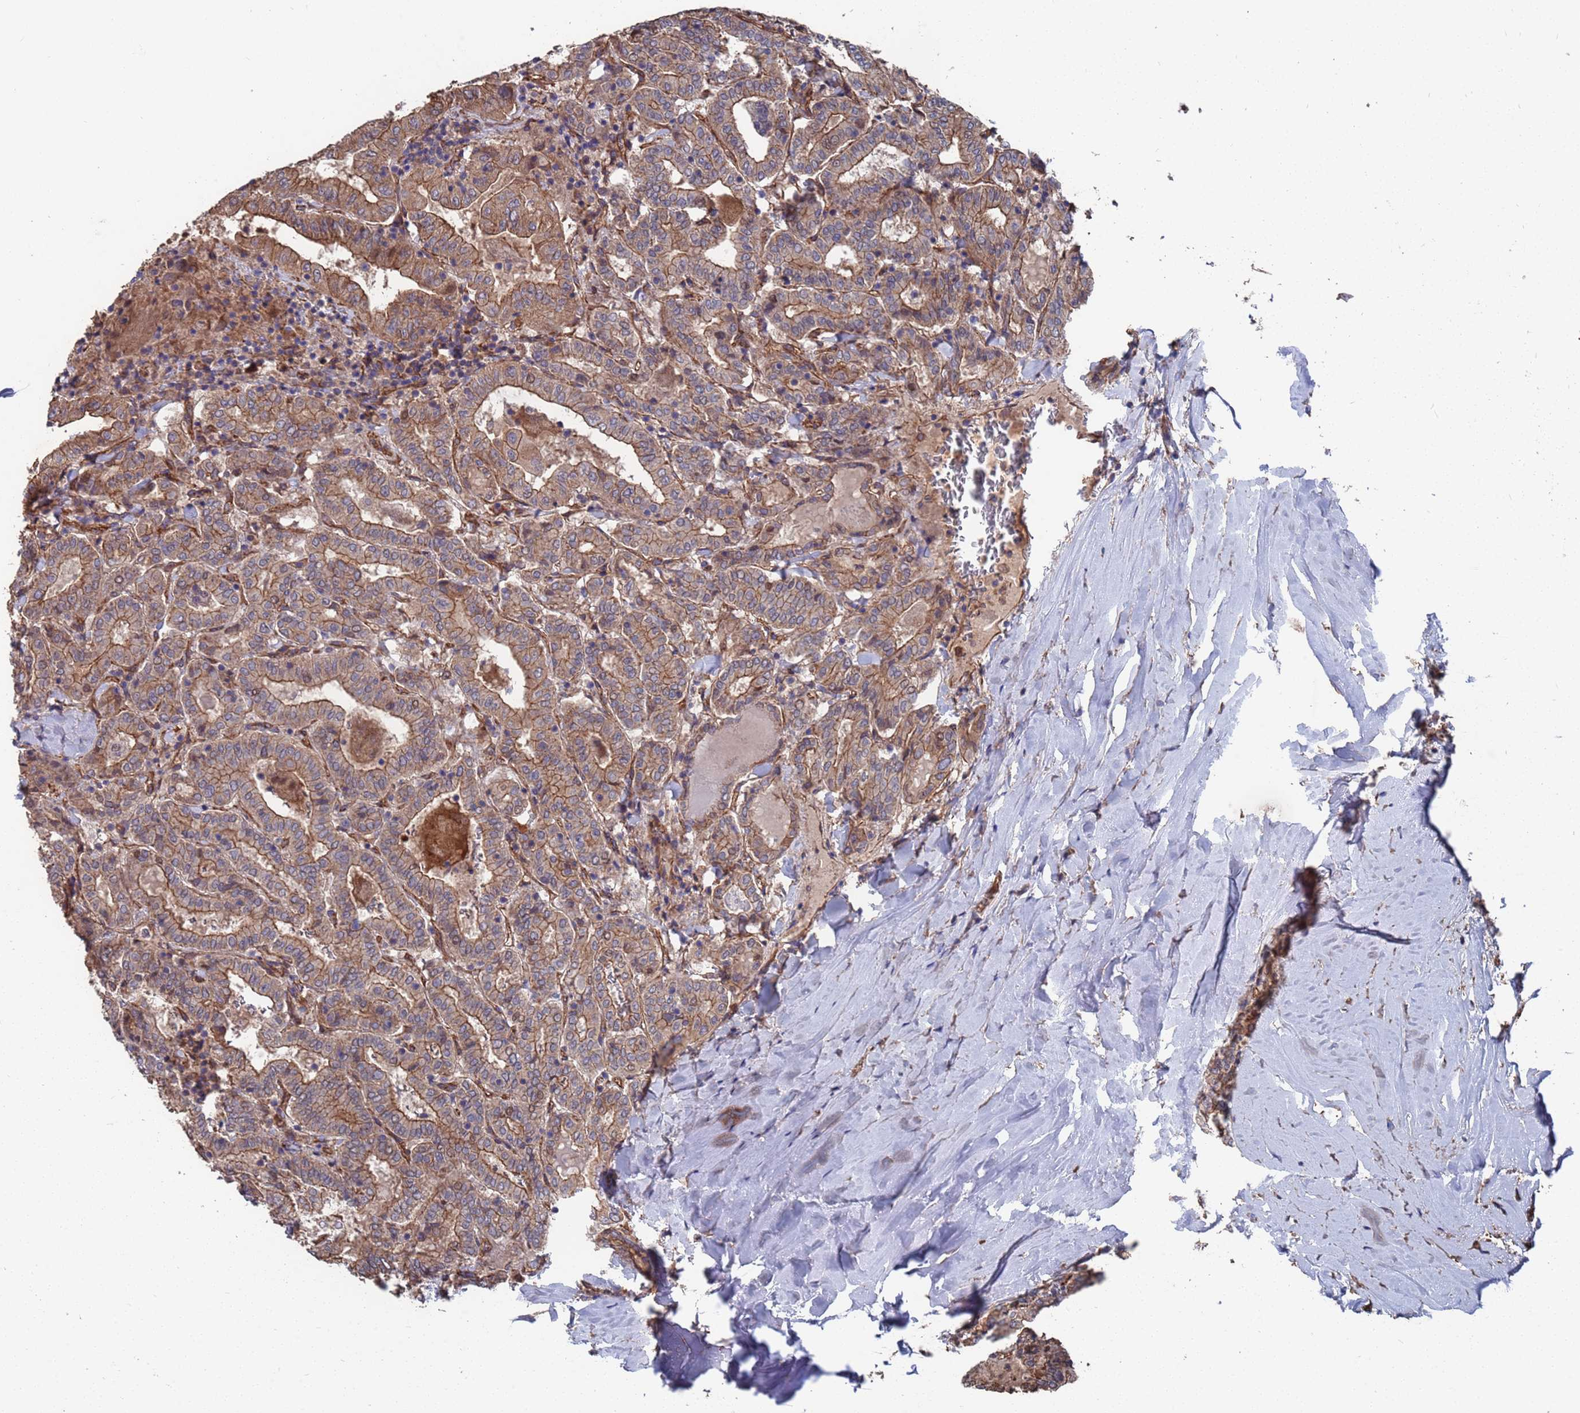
{"staining": {"intensity": "moderate", "quantity": ">75%", "location": "cytoplasmic/membranous"}, "tissue": "thyroid cancer", "cell_type": "Tumor cells", "image_type": "cancer", "snomed": [{"axis": "morphology", "description": "Papillary adenocarcinoma, NOS"}, {"axis": "topography", "description": "Thyroid gland"}], "caption": "Moderate cytoplasmic/membranous positivity for a protein is seen in approximately >75% of tumor cells of thyroid papillary adenocarcinoma using immunohistochemistry.", "gene": "NDUFAF6", "patient": {"sex": "female", "age": 72}}